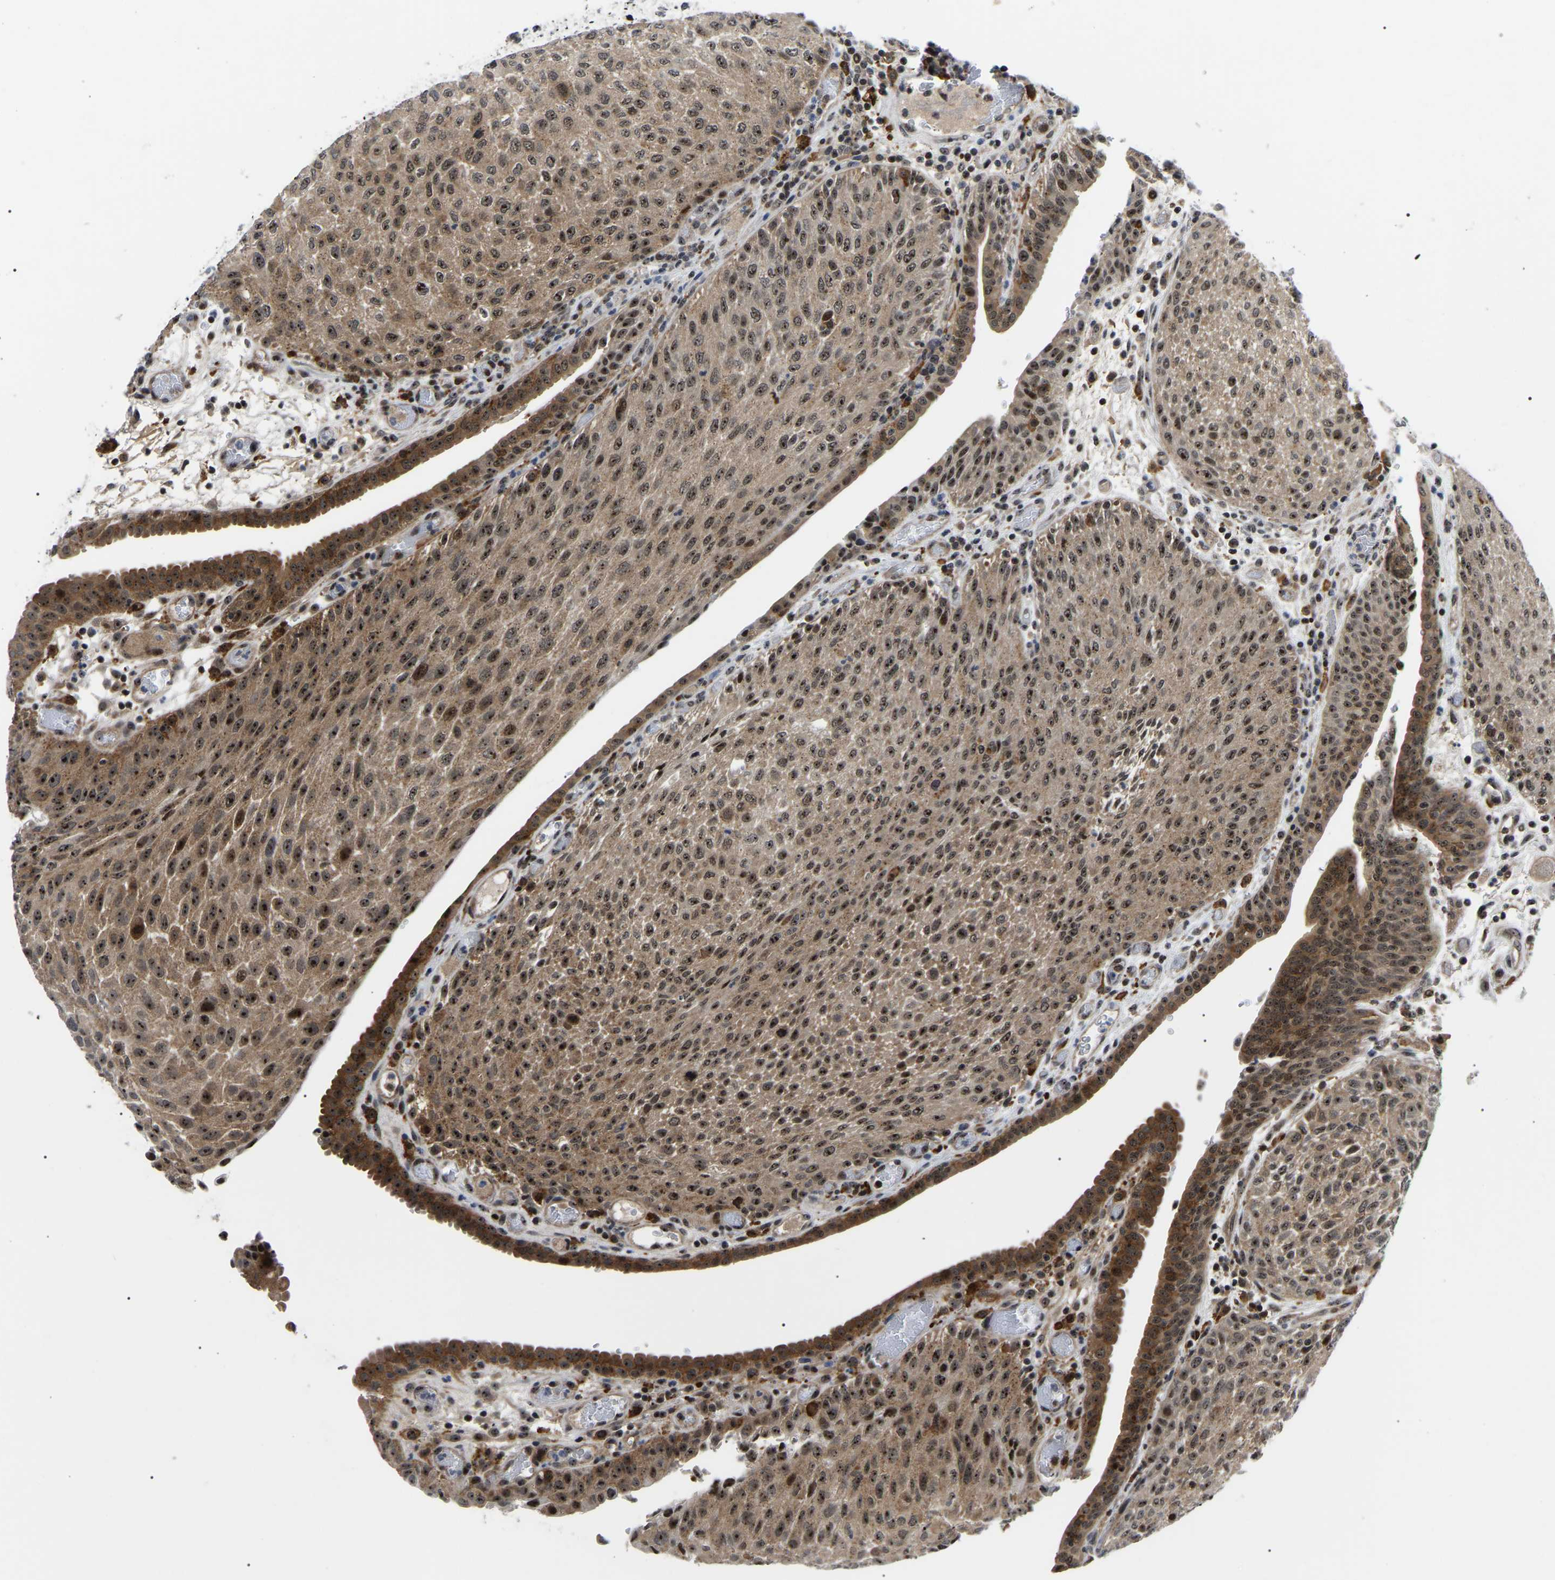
{"staining": {"intensity": "strong", "quantity": ">75%", "location": "cytoplasmic/membranous,nuclear"}, "tissue": "urothelial cancer", "cell_type": "Tumor cells", "image_type": "cancer", "snomed": [{"axis": "morphology", "description": "Urothelial carcinoma, Low grade"}, {"axis": "morphology", "description": "Urothelial carcinoma, High grade"}, {"axis": "topography", "description": "Urinary bladder"}], "caption": "Protein staining of urothelial cancer tissue reveals strong cytoplasmic/membranous and nuclear staining in approximately >75% of tumor cells.", "gene": "RRP1B", "patient": {"sex": "male", "age": 35}}